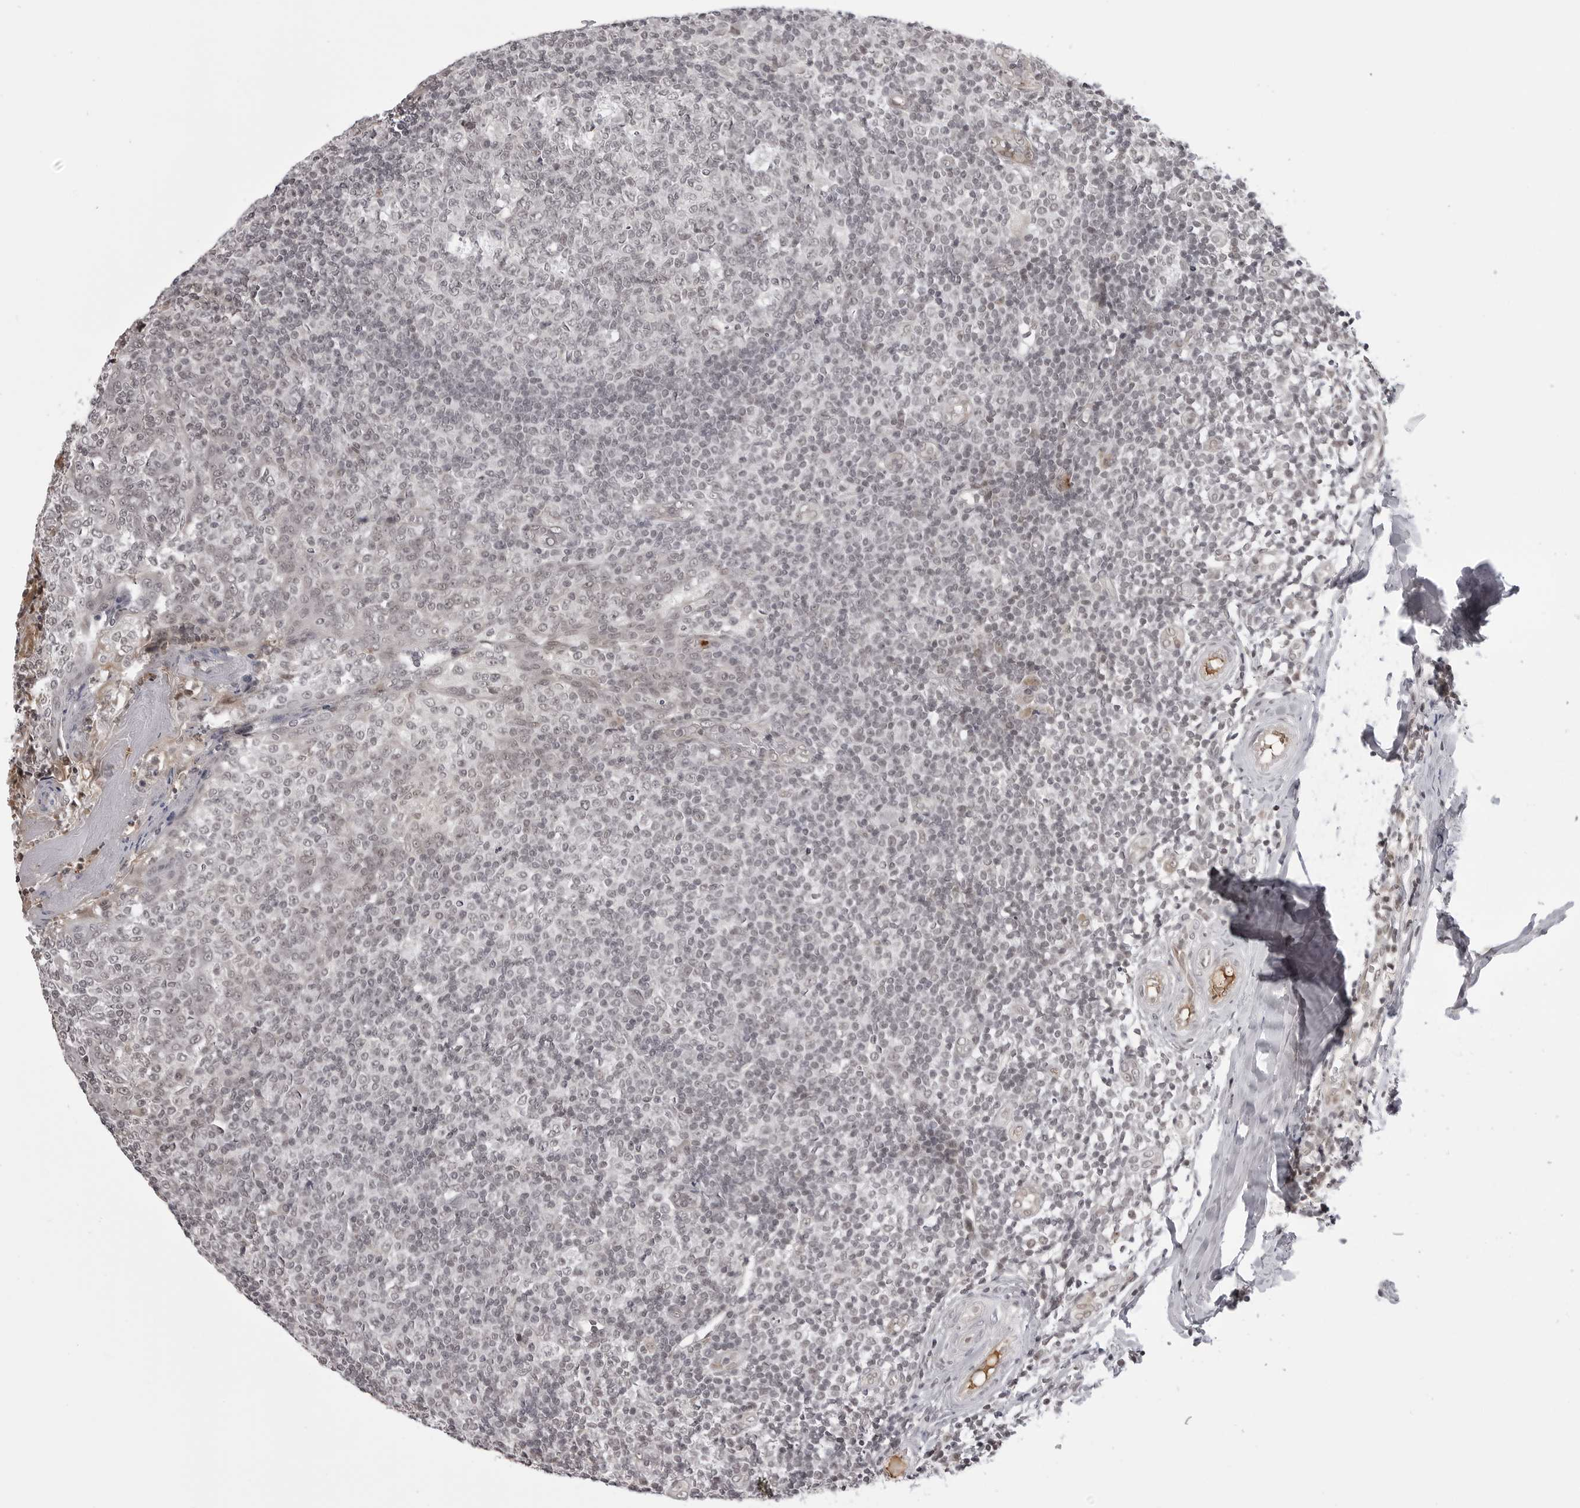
{"staining": {"intensity": "moderate", "quantity": "<25%", "location": "nuclear"}, "tissue": "tonsil", "cell_type": "Germinal center cells", "image_type": "normal", "snomed": [{"axis": "morphology", "description": "Normal tissue, NOS"}, {"axis": "topography", "description": "Tonsil"}], "caption": "Tonsil stained for a protein displays moderate nuclear positivity in germinal center cells.", "gene": "PHF3", "patient": {"sex": "female", "age": 19}}